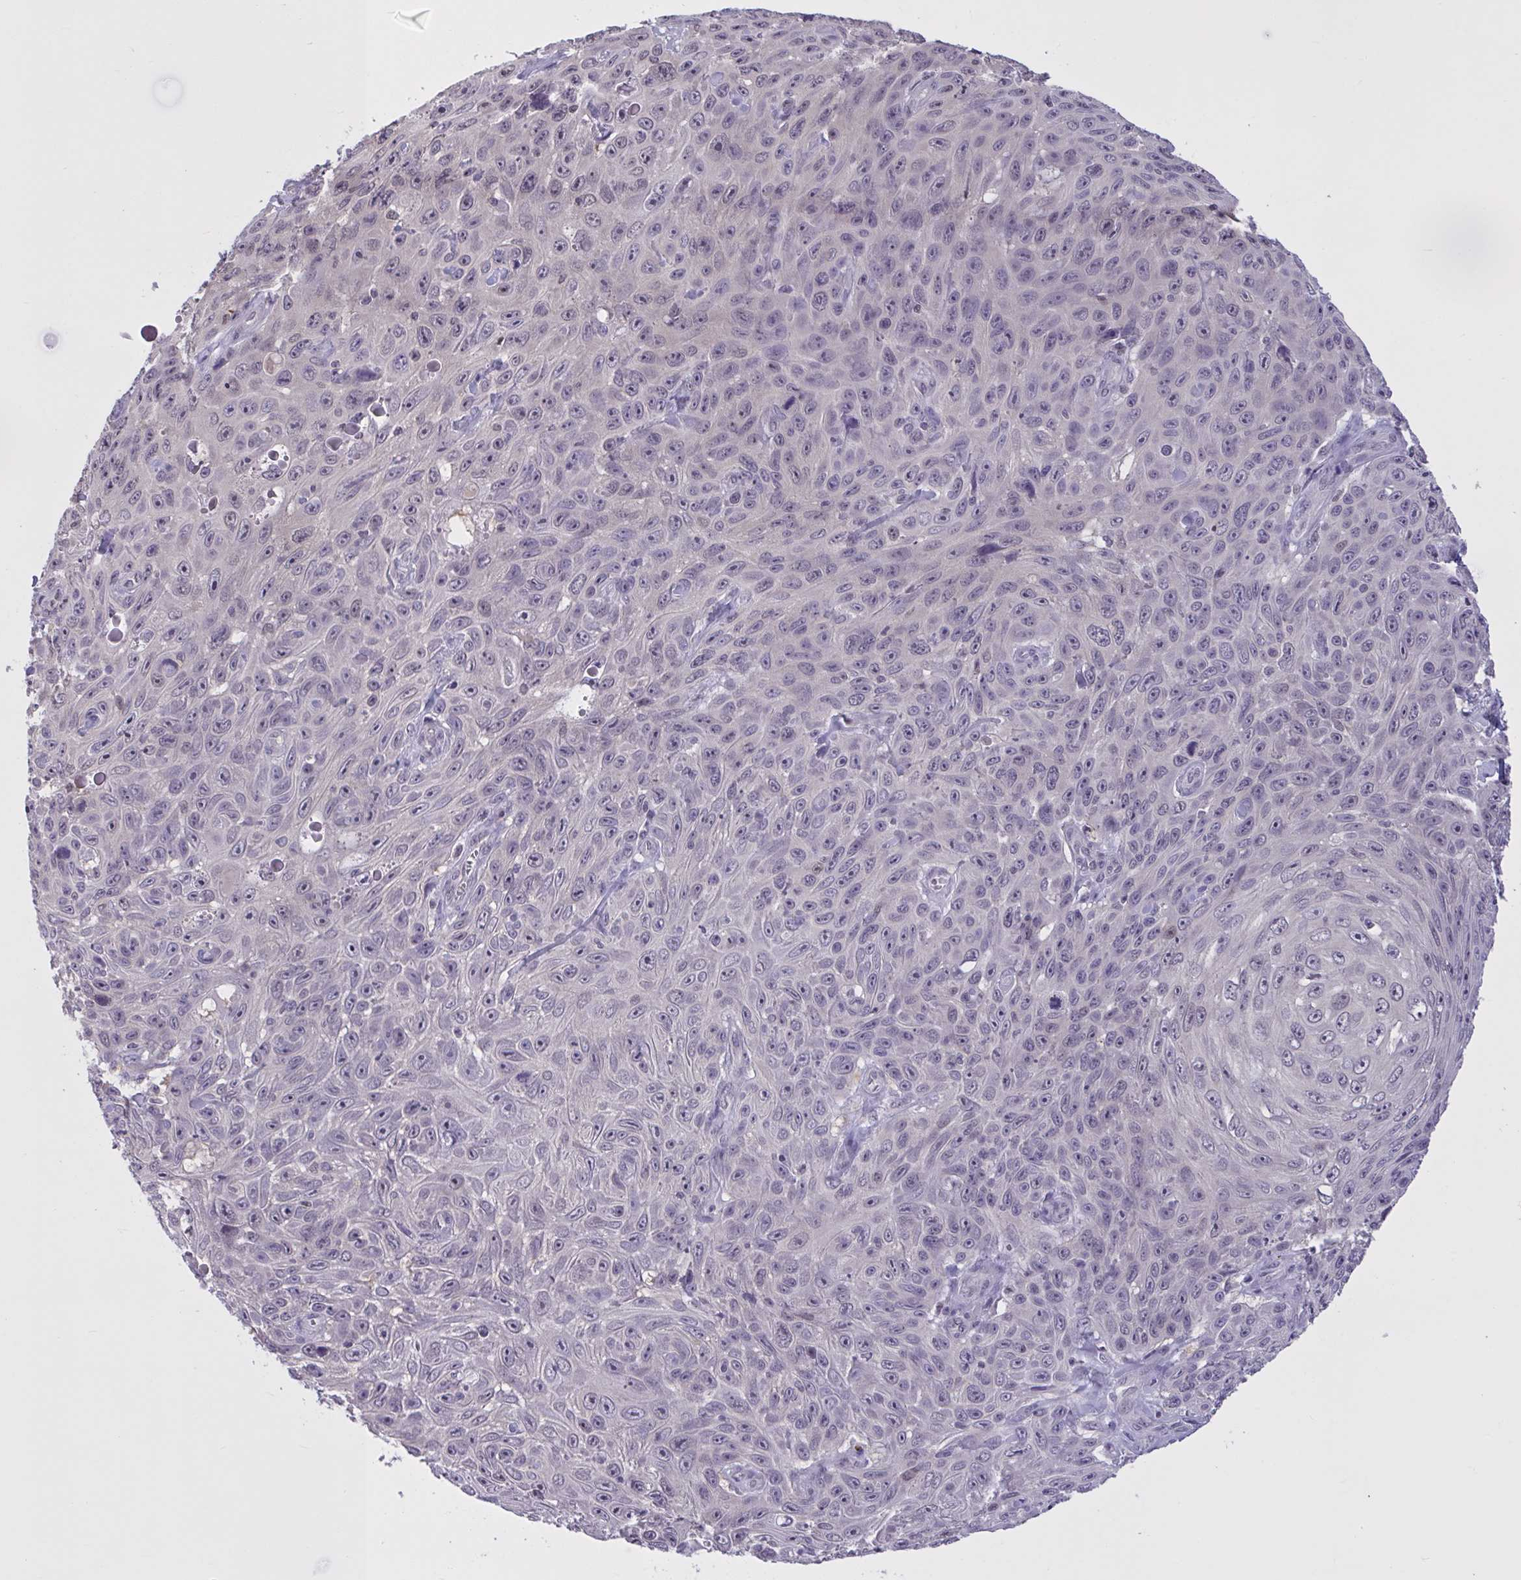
{"staining": {"intensity": "negative", "quantity": "none", "location": "none"}, "tissue": "skin cancer", "cell_type": "Tumor cells", "image_type": "cancer", "snomed": [{"axis": "morphology", "description": "Squamous cell carcinoma, NOS"}, {"axis": "topography", "description": "Skin"}], "caption": "Skin cancer (squamous cell carcinoma) was stained to show a protein in brown. There is no significant positivity in tumor cells.", "gene": "RBL1", "patient": {"sex": "male", "age": 82}}